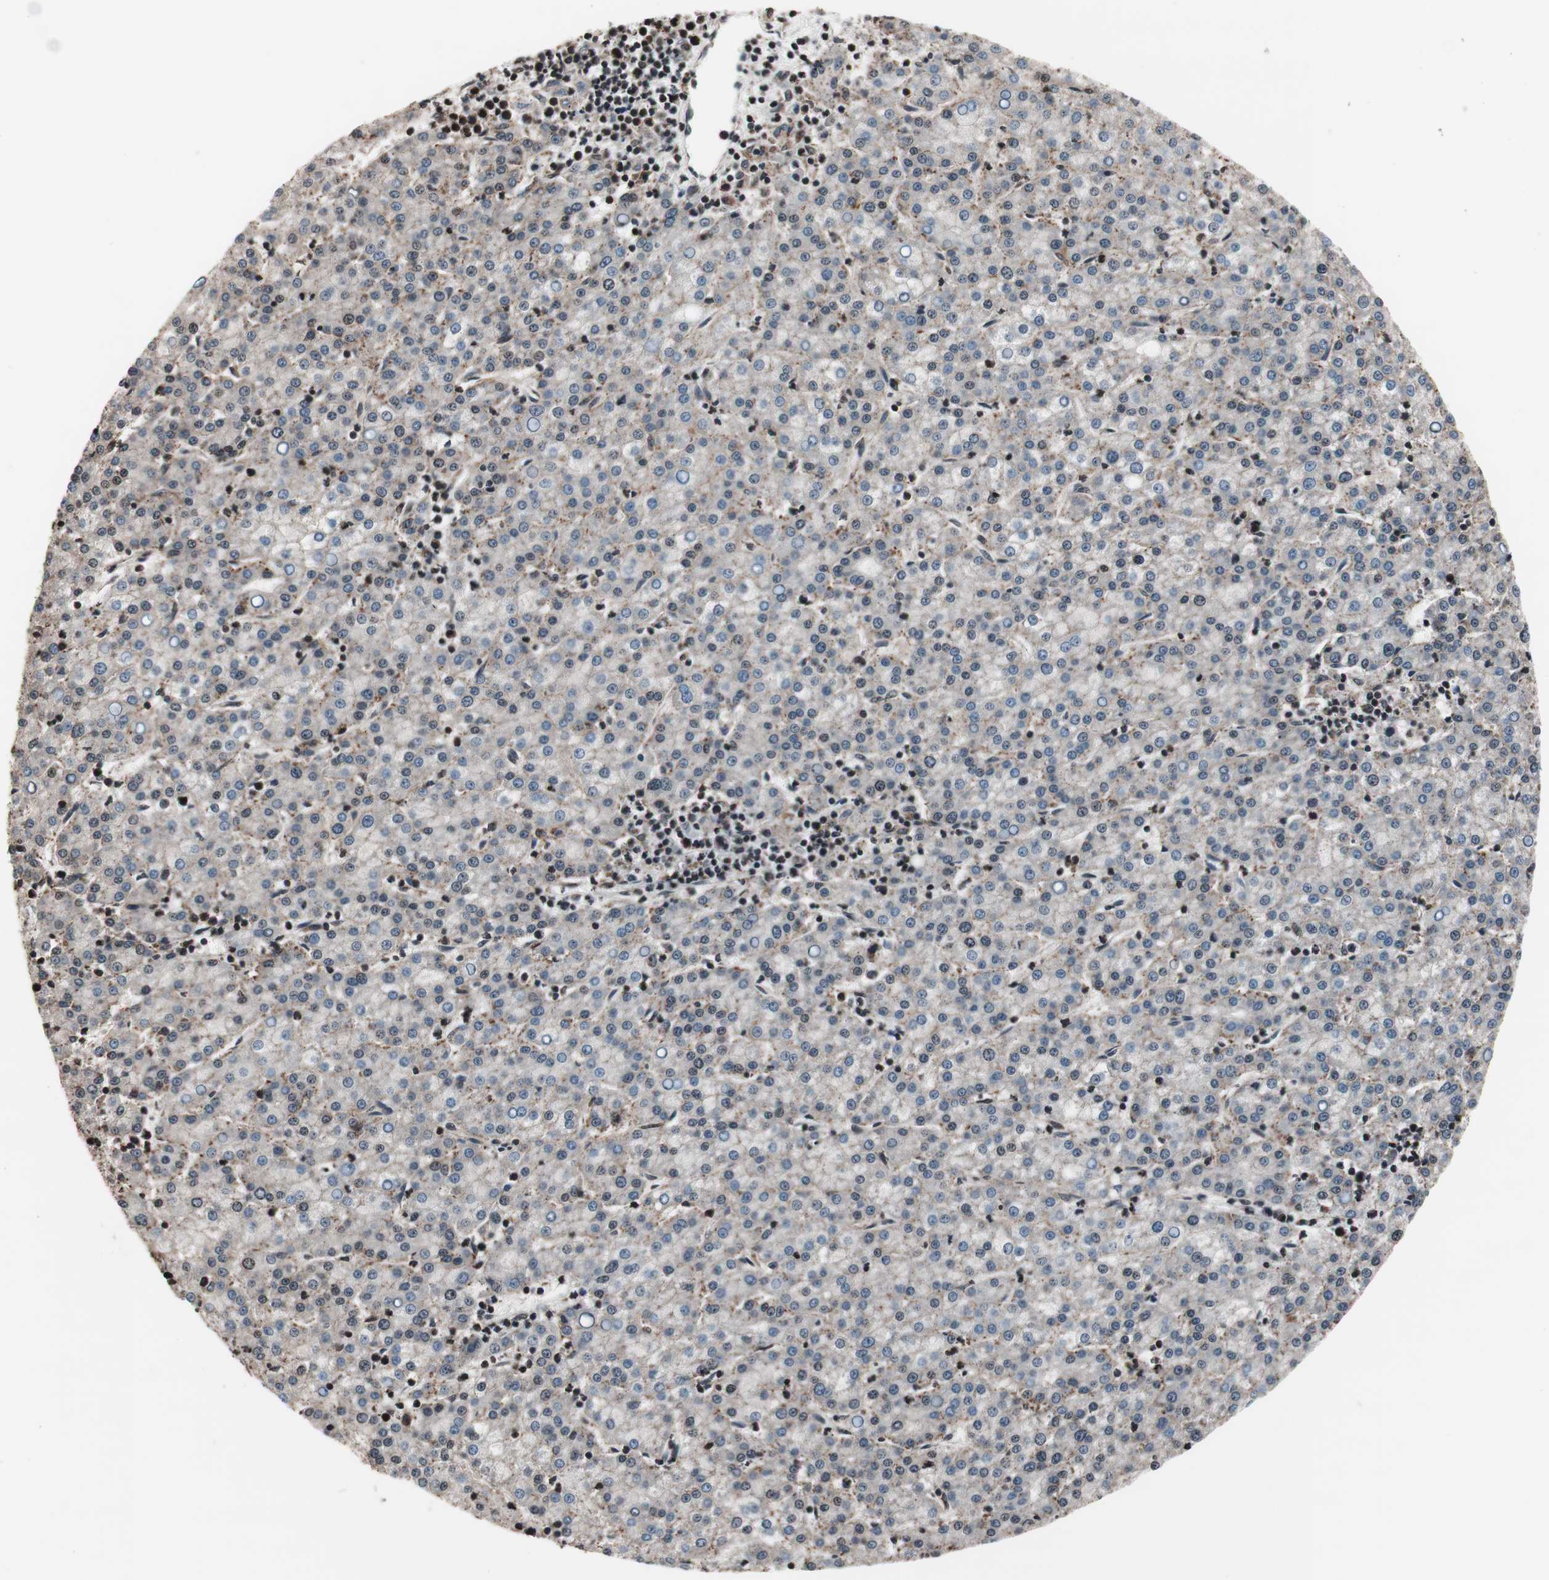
{"staining": {"intensity": "negative", "quantity": "none", "location": "none"}, "tissue": "liver cancer", "cell_type": "Tumor cells", "image_type": "cancer", "snomed": [{"axis": "morphology", "description": "Carcinoma, Hepatocellular, NOS"}, {"axis": "topography", "description": "Liver"}], "caption": "A photomicrograph of liver hepatocellular carcinoma stained for a protein demonstrates no brown staining in tumor cells.", "gene": "RFC1", "patient": {"sex": "female", "age": 58}}